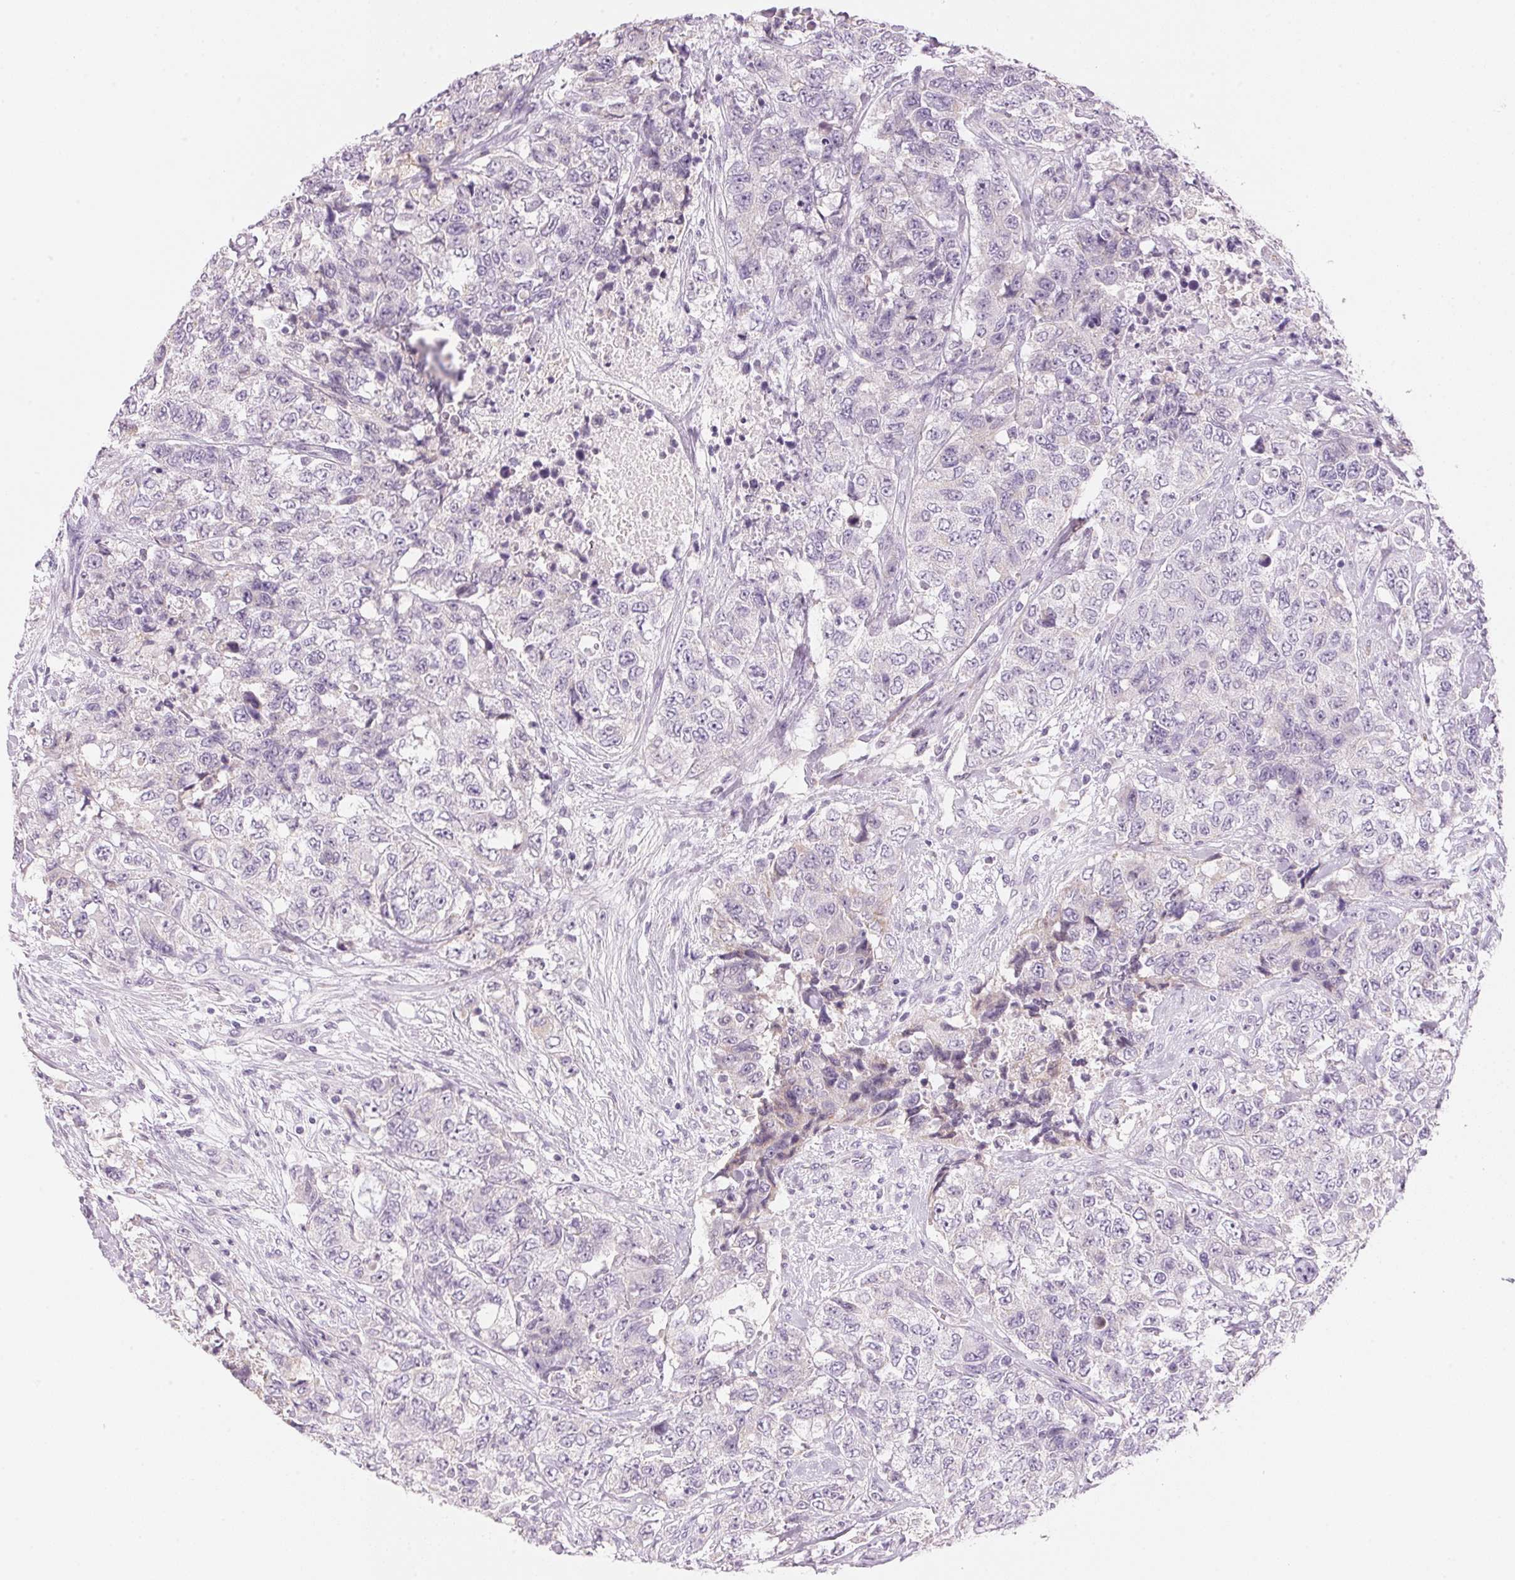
{"staining": {"intensity": "negative", "quantity": "none", "location": "none"}, "tissue": "urothelial cancer", "cell_type": "Tumor cells", "image_type": "cancer", "snomed": [{"axis": "morphology", "description": "Urothelial carcinoma, High grade"}, {"axis": "topography", "description": "Urinary bladder"}], "caption": "Urothelial cancer stained for a protein using immunohistochemistry (IHC) exhibits no staining tumor cells.", "gene": "CYP11B1", "patient": {"sex": "female", "age": 78}}